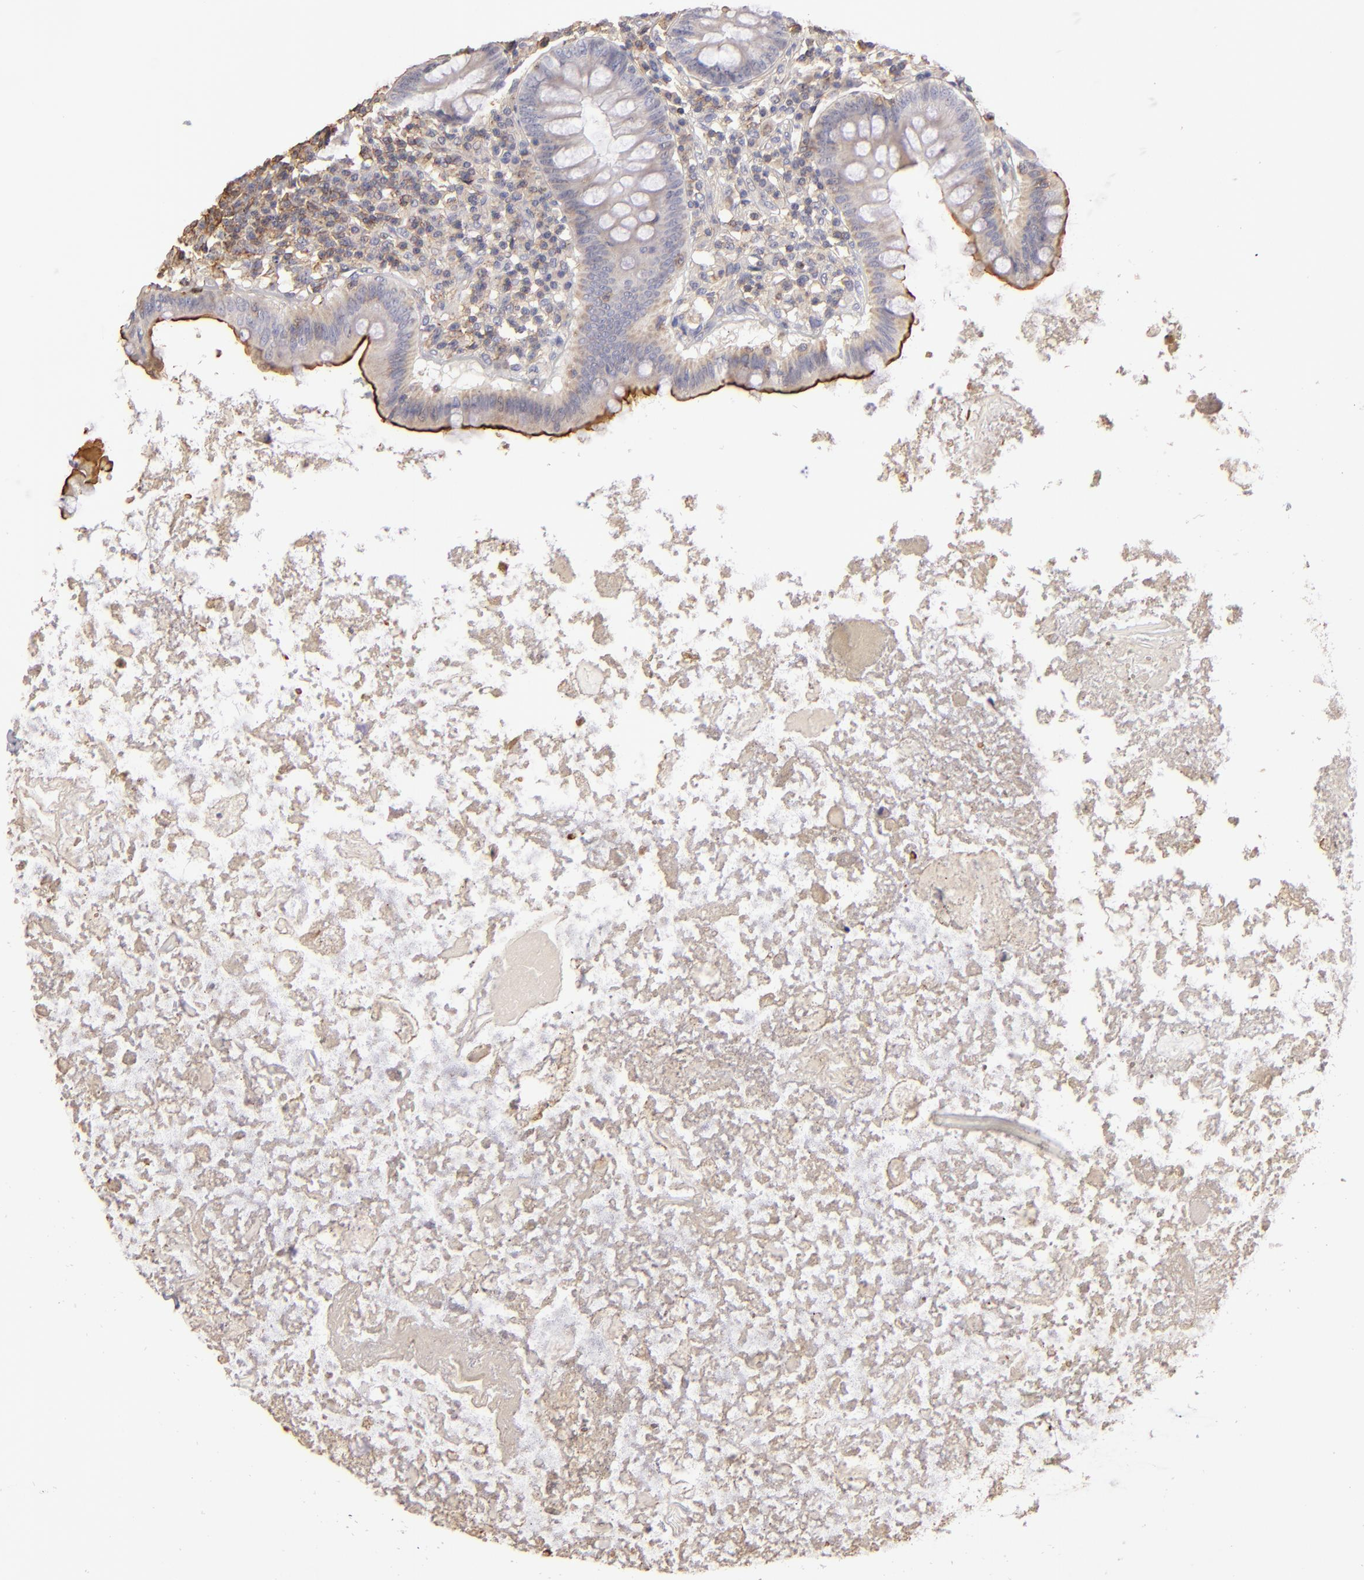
{"staining": {"intensity": "weak", "quantity": ">75%", "location": "cytoplasmic/membranous"}, "tissue": "appendix", "cell_type": "Glandular cells", "image_type": "normal", "snomed": [{"axis": "morphology", "description": "Normal tissue, NOS"}, {"axis": "topography", "description": "Appendix"}], "caption": "A low amount of weak cytoplasmic/membranous expression is identified in about >75% of glandular cells in unremarkable appendix. The staining was performed using DAB, with brown indicating positive protein expression. Nuclei are stained blue with hematoxylin.", "gene": "ABCB1", "patient": {"sex": "female", "age": 82}}